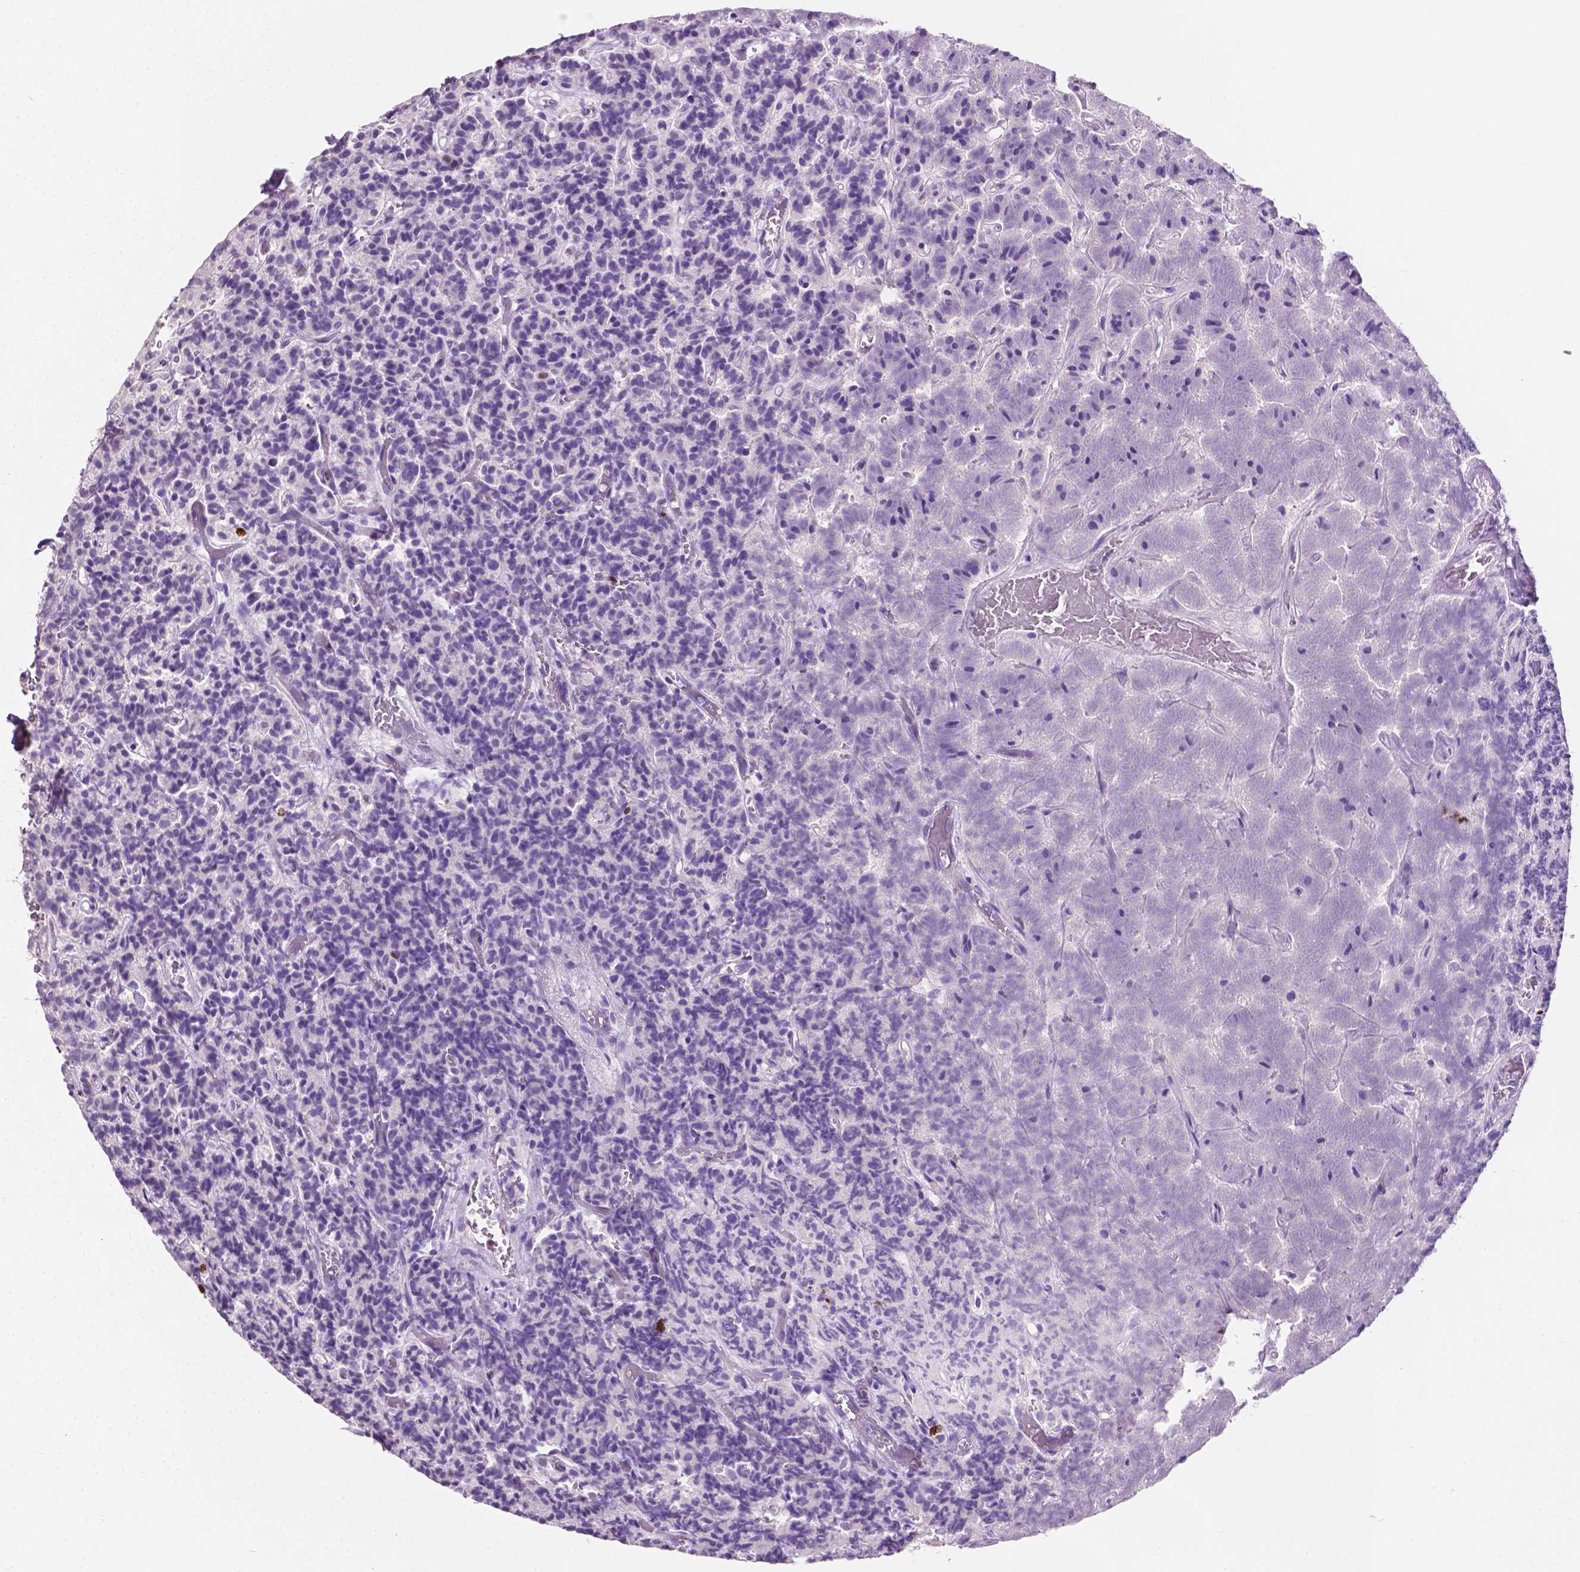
{"staining": {"intensity": "negative", "quantity": "none", "location": "none"}, "tissue": "carcinoid", "cell_type": "Tumor cells", "image_type": "cancer", "snomed": [{"axis": "morphology", "description": "Carcinoid, malignant, NOS"}, {"axis": "topography", "description": "Pancreas"}], "caption": "An image of human carcinoid (malignant) is negative for staining in tumor cells.", "gene": "SIAH2", "patient": {"sex": "male", "age": 36}}